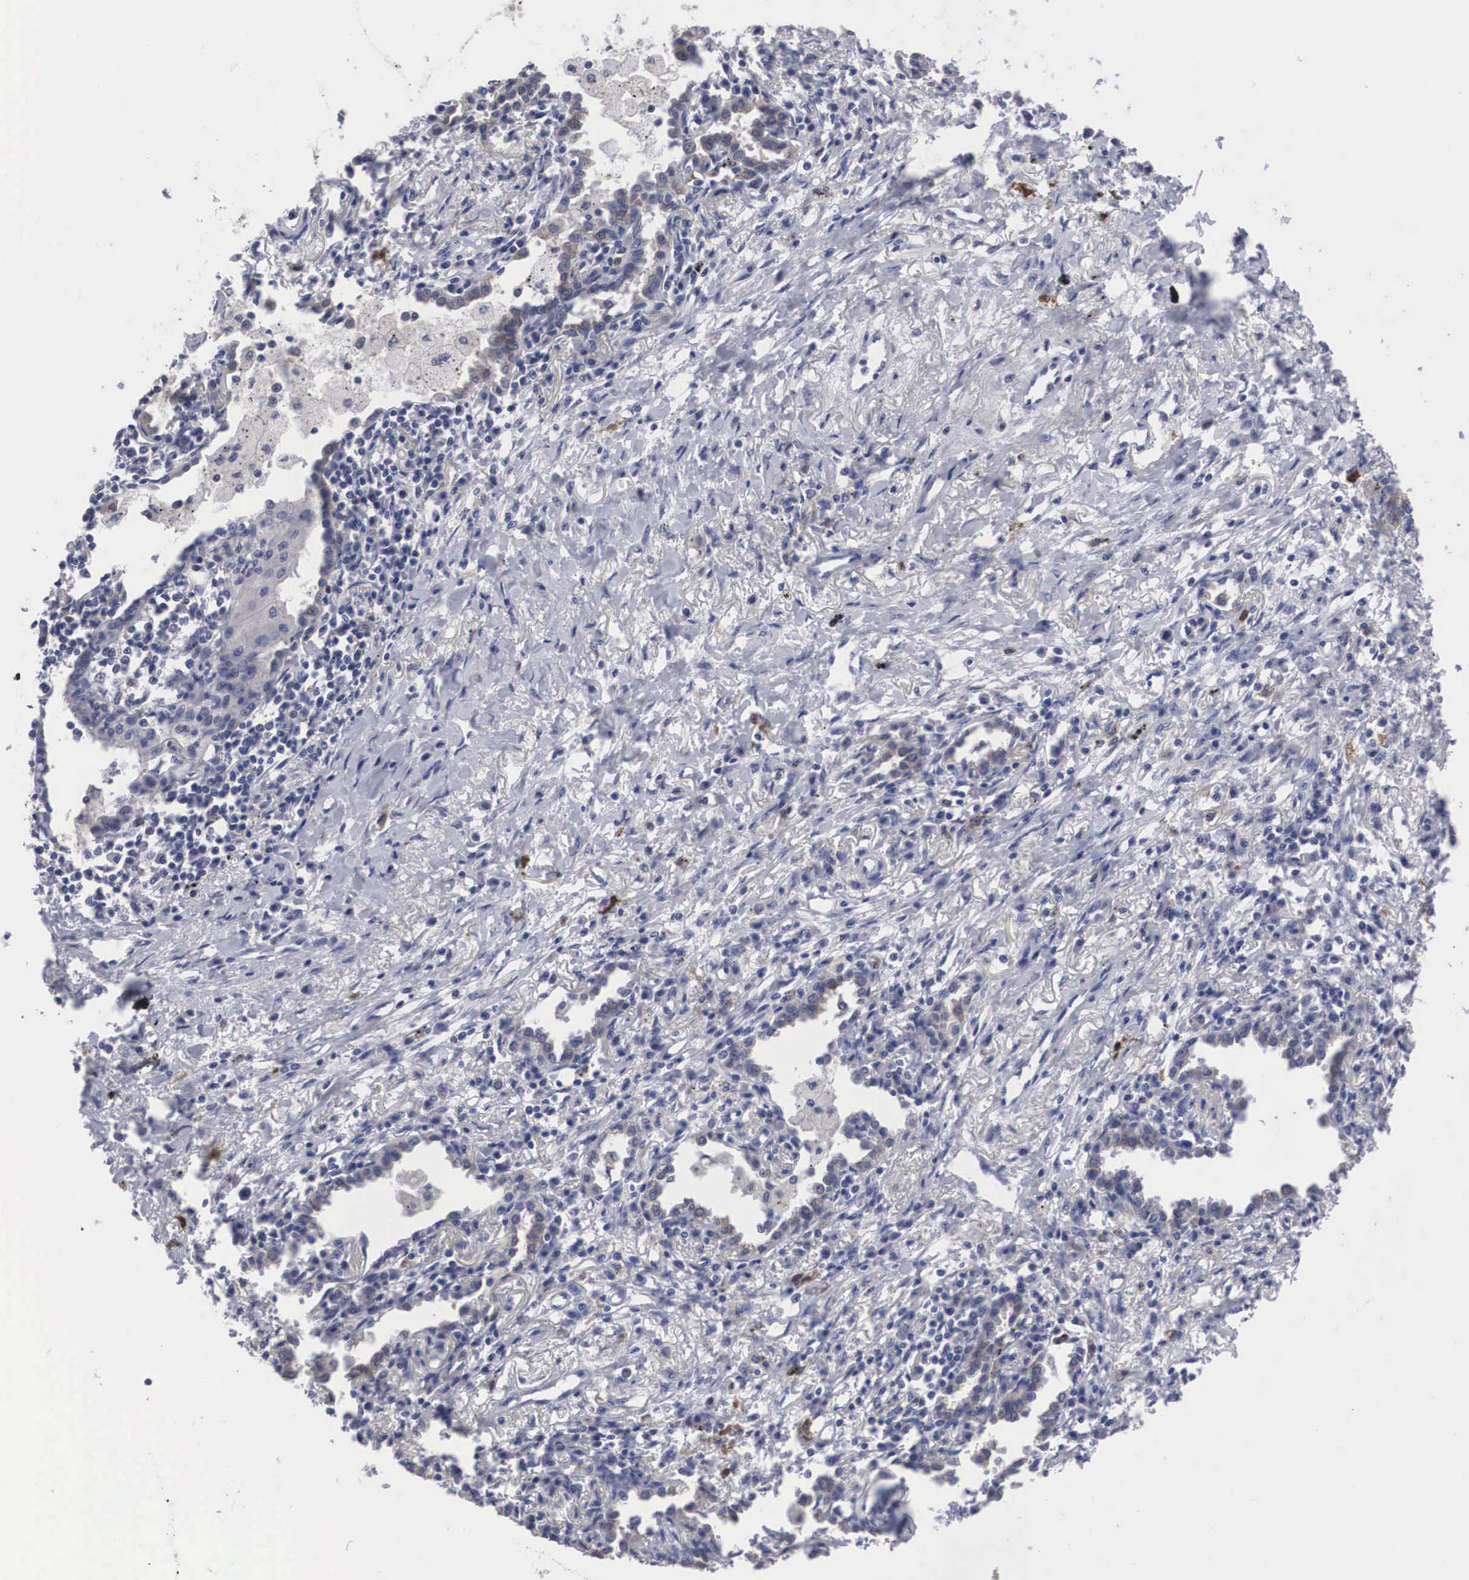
{"staining": {"intensity": "weak", "quantity": "25%-75%", "location": "cytoplasmic/membranous"}, "tissue": "lung cancer", "cell_type": "Tumor cells", "image_type": "cancer", "snomed": [{"axis": "morphology", "description": "Adenocarcinoma, NOS"}, {"axis": "topography", "description": "Lung"}], "caption": "IHC staining of lung adenocarcinoma, which demonstrates low levels of weak cytoplasmic/membranous expression in about 25%-75% of tumor cells indicating weak cytoplasmic/membranous protein staining. The staining was performed using DAB (brown) for protein detection and nuclei were counterstained in hematoxylin (blue).", "gene": "HMOX1", "patient": {"sex": "male", "age": 60}}